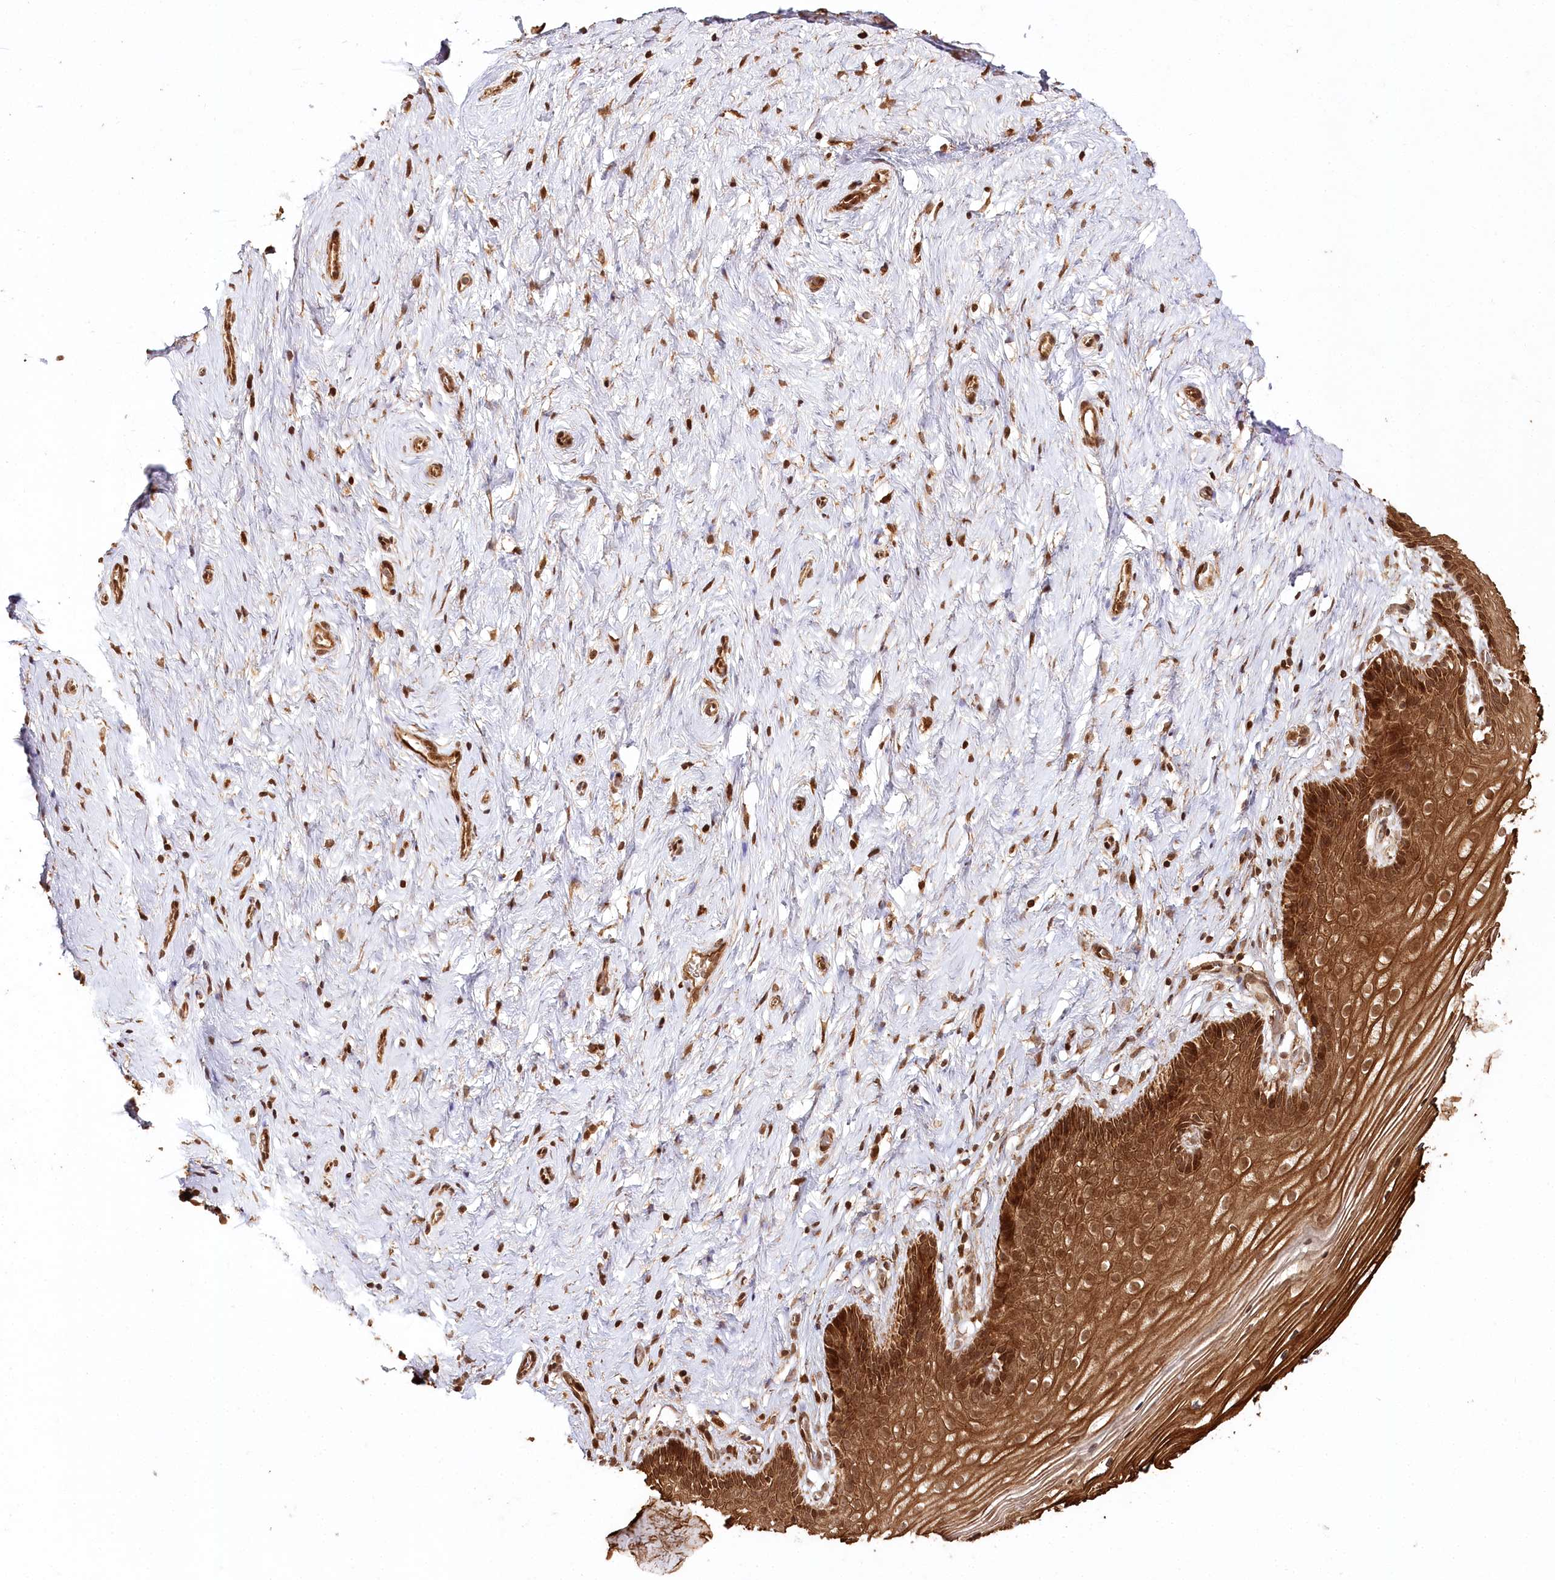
{"staining": {"intensity": "strong", "quantity": ">75%", "location": "cytoplasmic/membranous,nuclear"}, "tissue": "cervix", "cell_type": "Glandular cells", "image_type": "normal", "snomed": [{"axis": "morphology", "description": "Normal tissue, NOS"}, {"axis": "topography", "description": "Cervix"}], "caption": "The micrograph reveals staining of unremarkable cervix, revealing strong cytoplasmic/membranous,nuclear protein positivity (brown color) within glandular cells.", "gene": "ULK2", "patient": {"sex": "female", "age": 33}}